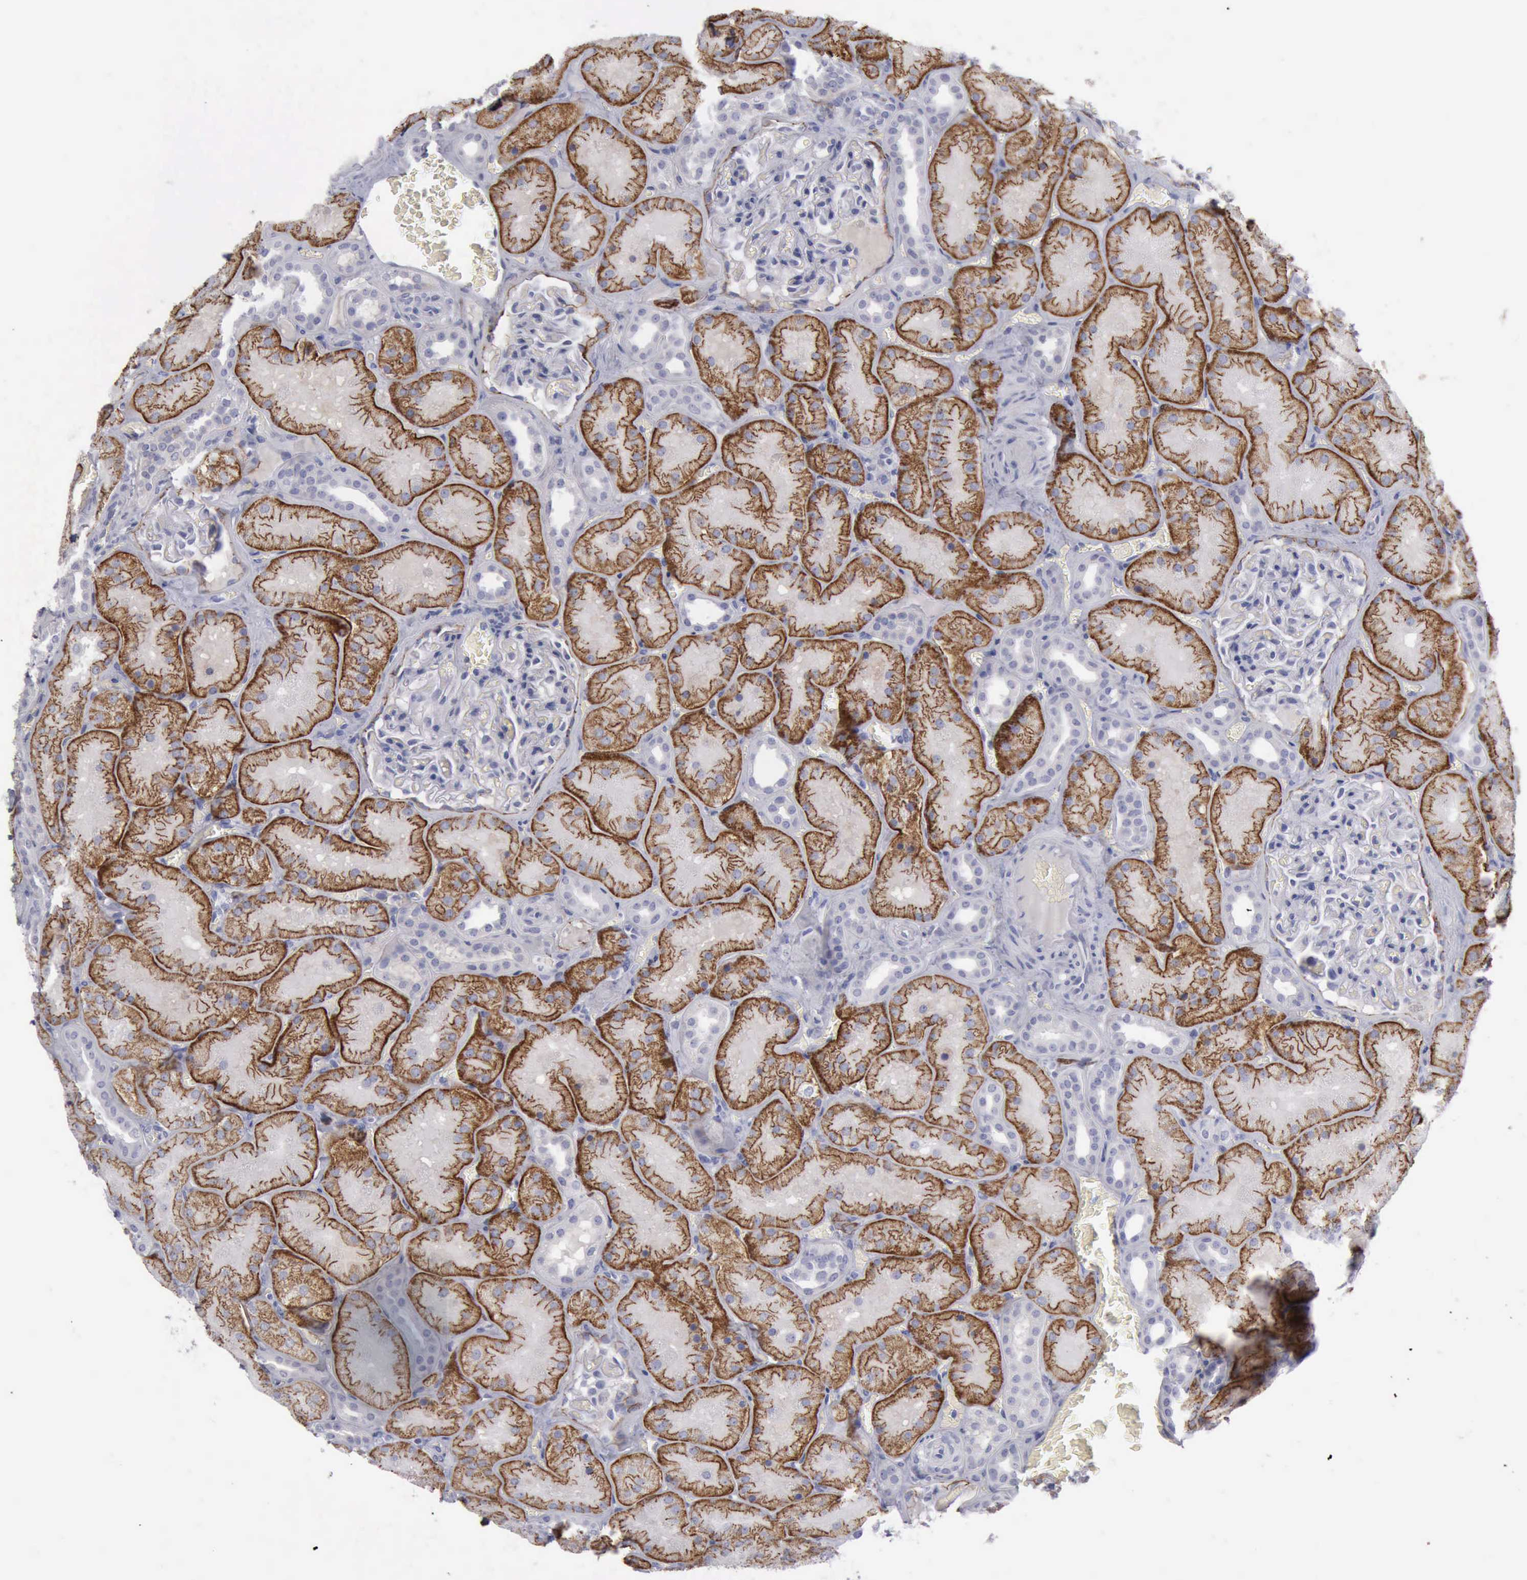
{"staining": {"intensity": "negative", "quantity": "none", "location": "none"}, "tissue": "kidney", "cell_type": "Cells in glomeruli", "image_type": "normal", "snomed": [{"axis": "morphology", "description": "Normal tissue, NOS"}, {"axis": "topography", "description": "Kidney"}], "caption": "Image shows no significant protein expression in cells in glomeruli of normal kidney. (DAB immunohistochemistry, high magnification).", "gene": "CDH2", "patient": {"sex": "male", "age": 28}}